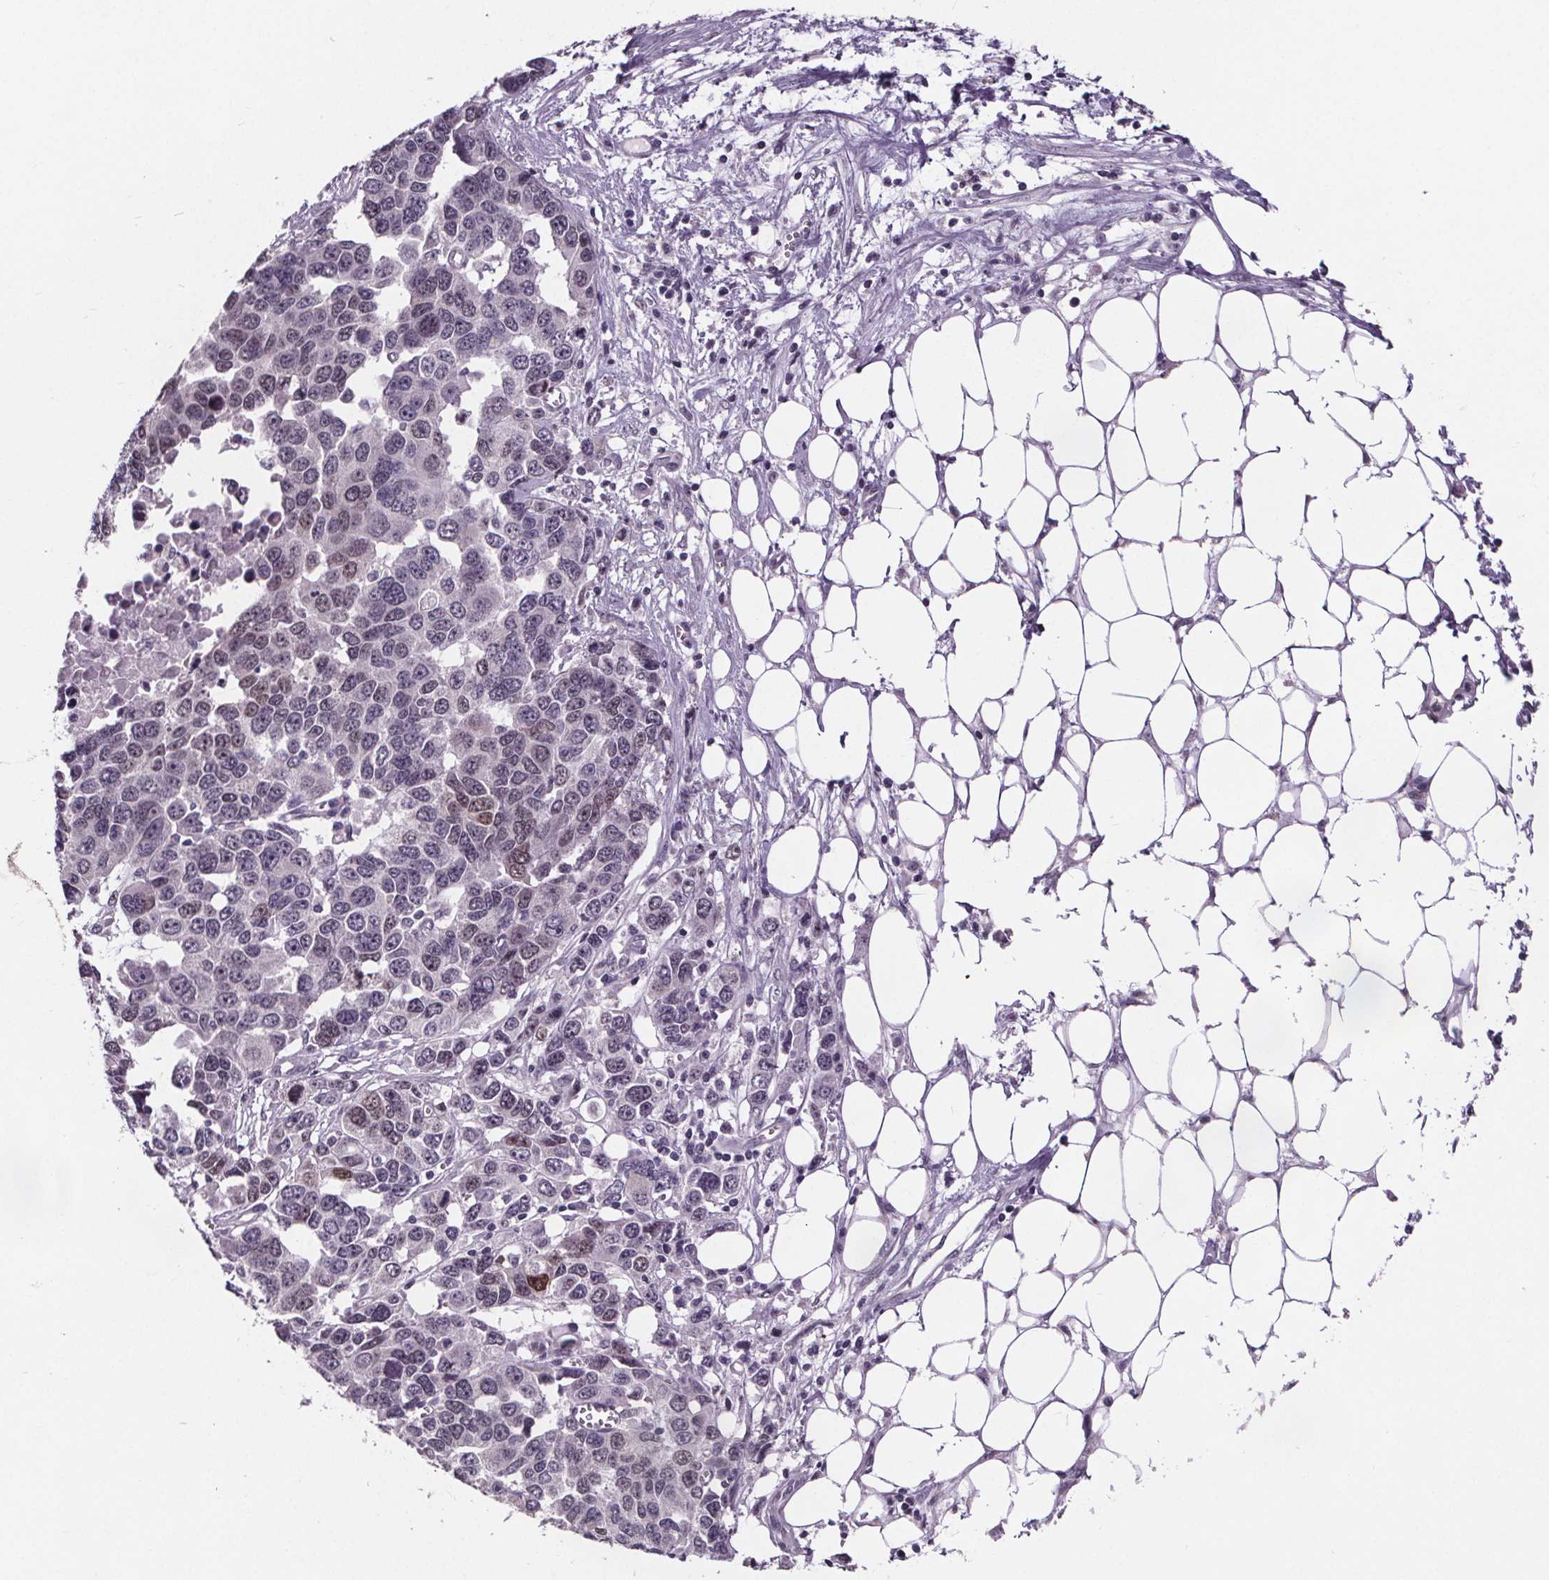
{"staining": {"intensity": "moderate", "quantity": "<25%", "location": "nuclear"}, "tissue": "ovarian cancer", "cell_type": "Tumor cells", "image_type": "cancer", "snomed": [{"axis": "morphology", "description": "Cystadenocarcinoma, serous, NOS"}, {"axis": "topography", "description": "Ovary"}], "caption": "Immunohistochemistry image of neoplastic tissue: human serous cystadenocarcinoma (ovarian) stained using IHC shows low levels of moderate protein expression localized specifically in the nuclear of tumor cells, appearing as a nuclear brown color.", "gene": "NKX6-1", "patient": {"sex": "female", "age": 76}}